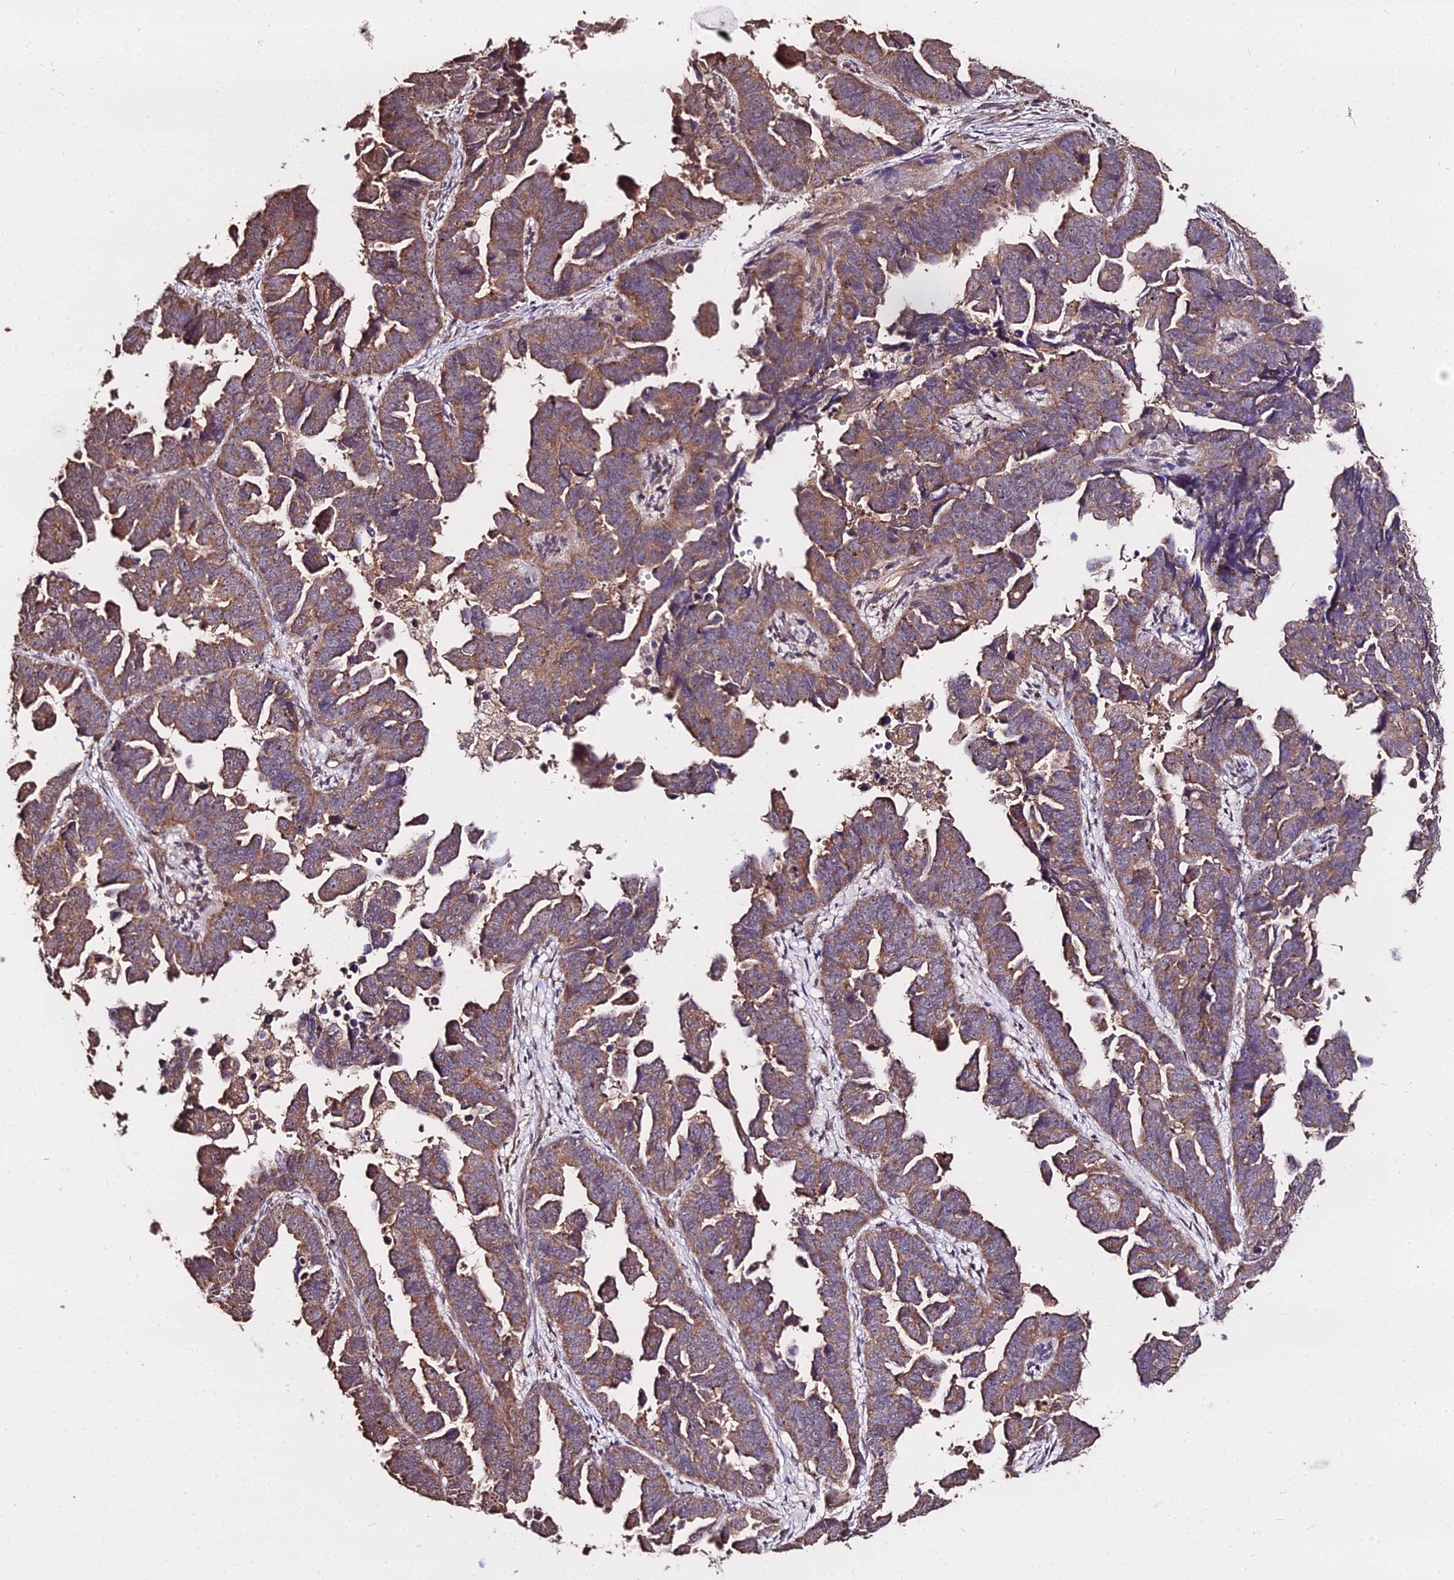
{"staining": {"intensity": "moderate", "quantity": ">75%", "location": "cytoplasmic/membranous"}, "tissue": "endometrial cancer", "cell_type": "Tumor cells", "image_type": "cancer", "snomed": [{"axis": "morphology", "description": "Adenocarcinoma, NOS"}, {"axis": "topography", "description": "Endometrium"}], "caption": "An immunohistochemistry histopathology image of tumor tissue is shown. Protein staining in brown labels moderate cytoplasmic/membranous positivity in adenocarcinoma (endometrial) within tumor cells. (brown staining indicates protein expression, while blue staining denotes nuclei).", "gene": "METTL13", "patient": {"sex": "female", "age": 75}}